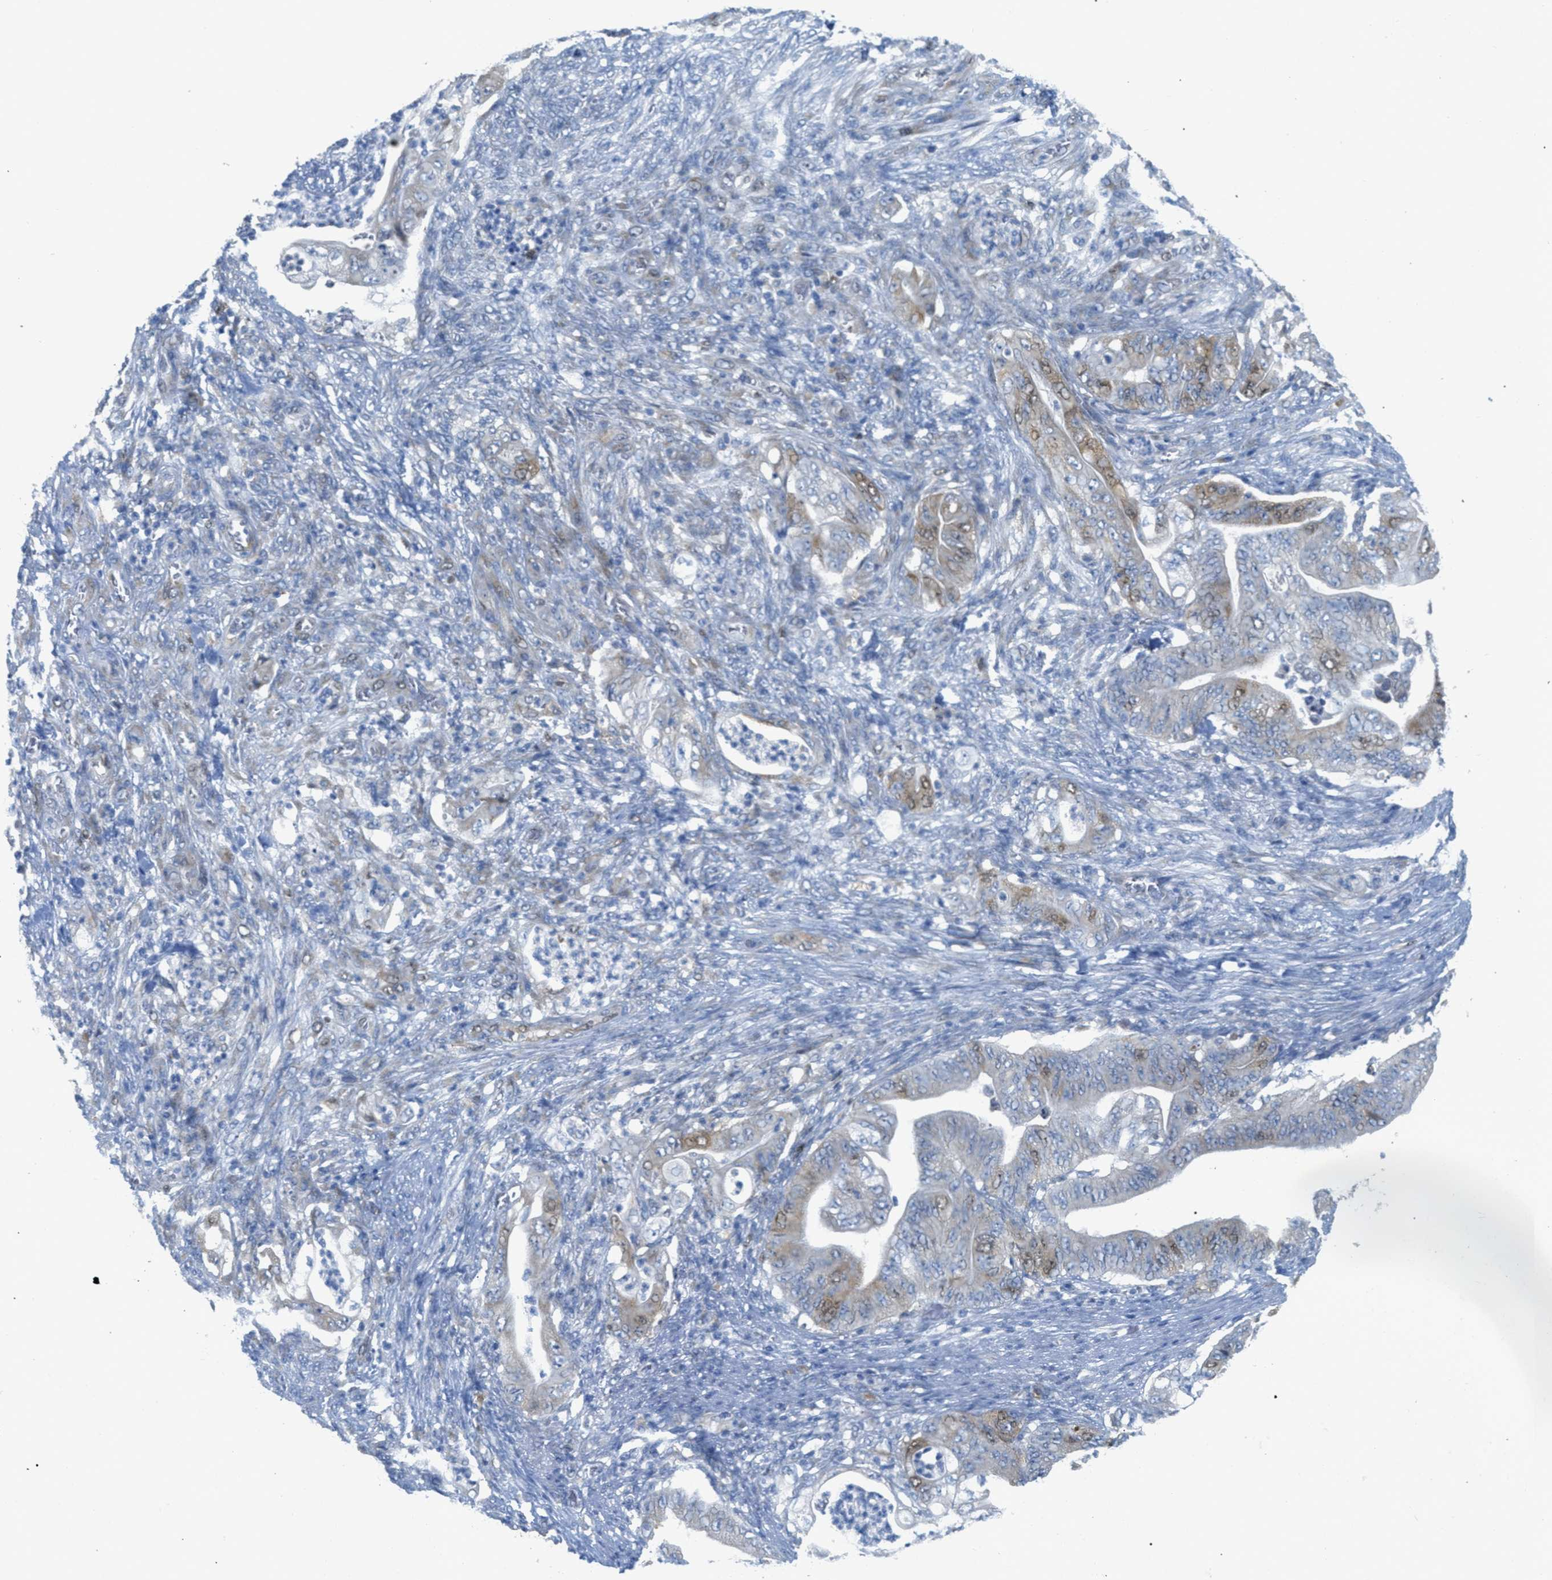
{"staining": {"intensity": "moderate", "quantity": "25%-75%", "location": "cytoplasmic/membranous,nuclear"}, "tissue": "stomach cancer", "cell_type": "Tumor cells", "image_type": "cancer", "snomed": [{"axis": "morphology", "description": "Adenocarcinoma, NOS"}, {"axis": "topography", "description": "Stomach"}], "caption": "A brown stain highlights moderate cytoplasmic/membranous and nuclear expression of a protein in stomach cancer (adenocarcinoma) tumor cells. (DAB (3,3'-diaminobenzidine) IHC, brown staining for protein, blue staining for nuclei).", "gene": "ORC6", "patient": {"sex": "female", "age": 73}}